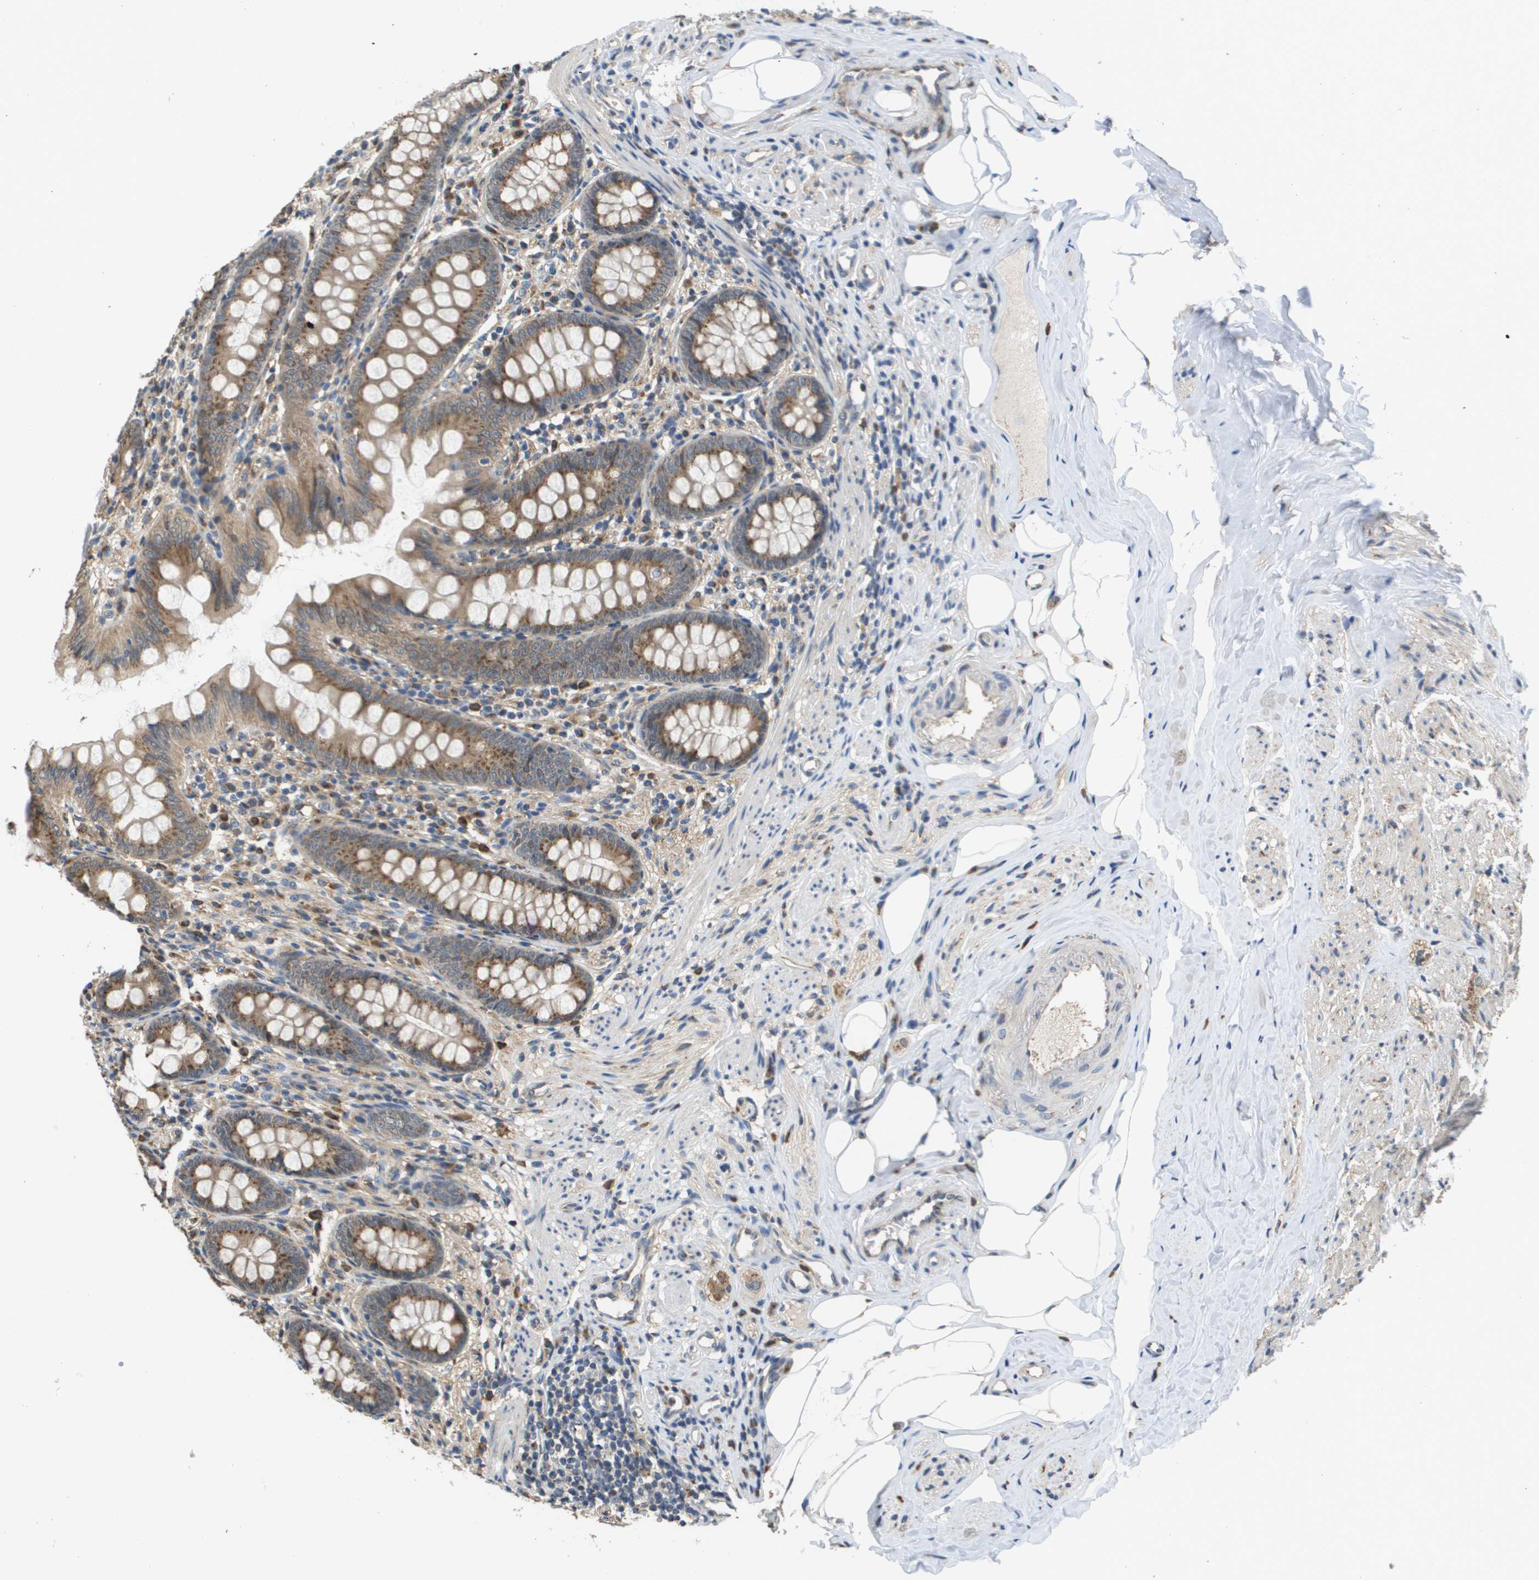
{"staining": {"intensity": "moderate", "quantity": ">75%", "location": "cytoplasmic/membranous"}, "tissue": "appendix", "cell_type": "Glandular cells", "image_type": "normal", "snomed": [{"axis": "morphology", "description": "Normal tissue, NOS"}, {"axis": "topography", "description": "Appendix"}], "caption": "An image showing moderate cytoplasmic/membranous positivity in about >75% of glandular cells in unremarkable appendix, as visualized by brown immunohistochemical staining.", "gene": "PCK1", "patient": {"sex": "female", "age": 77}}